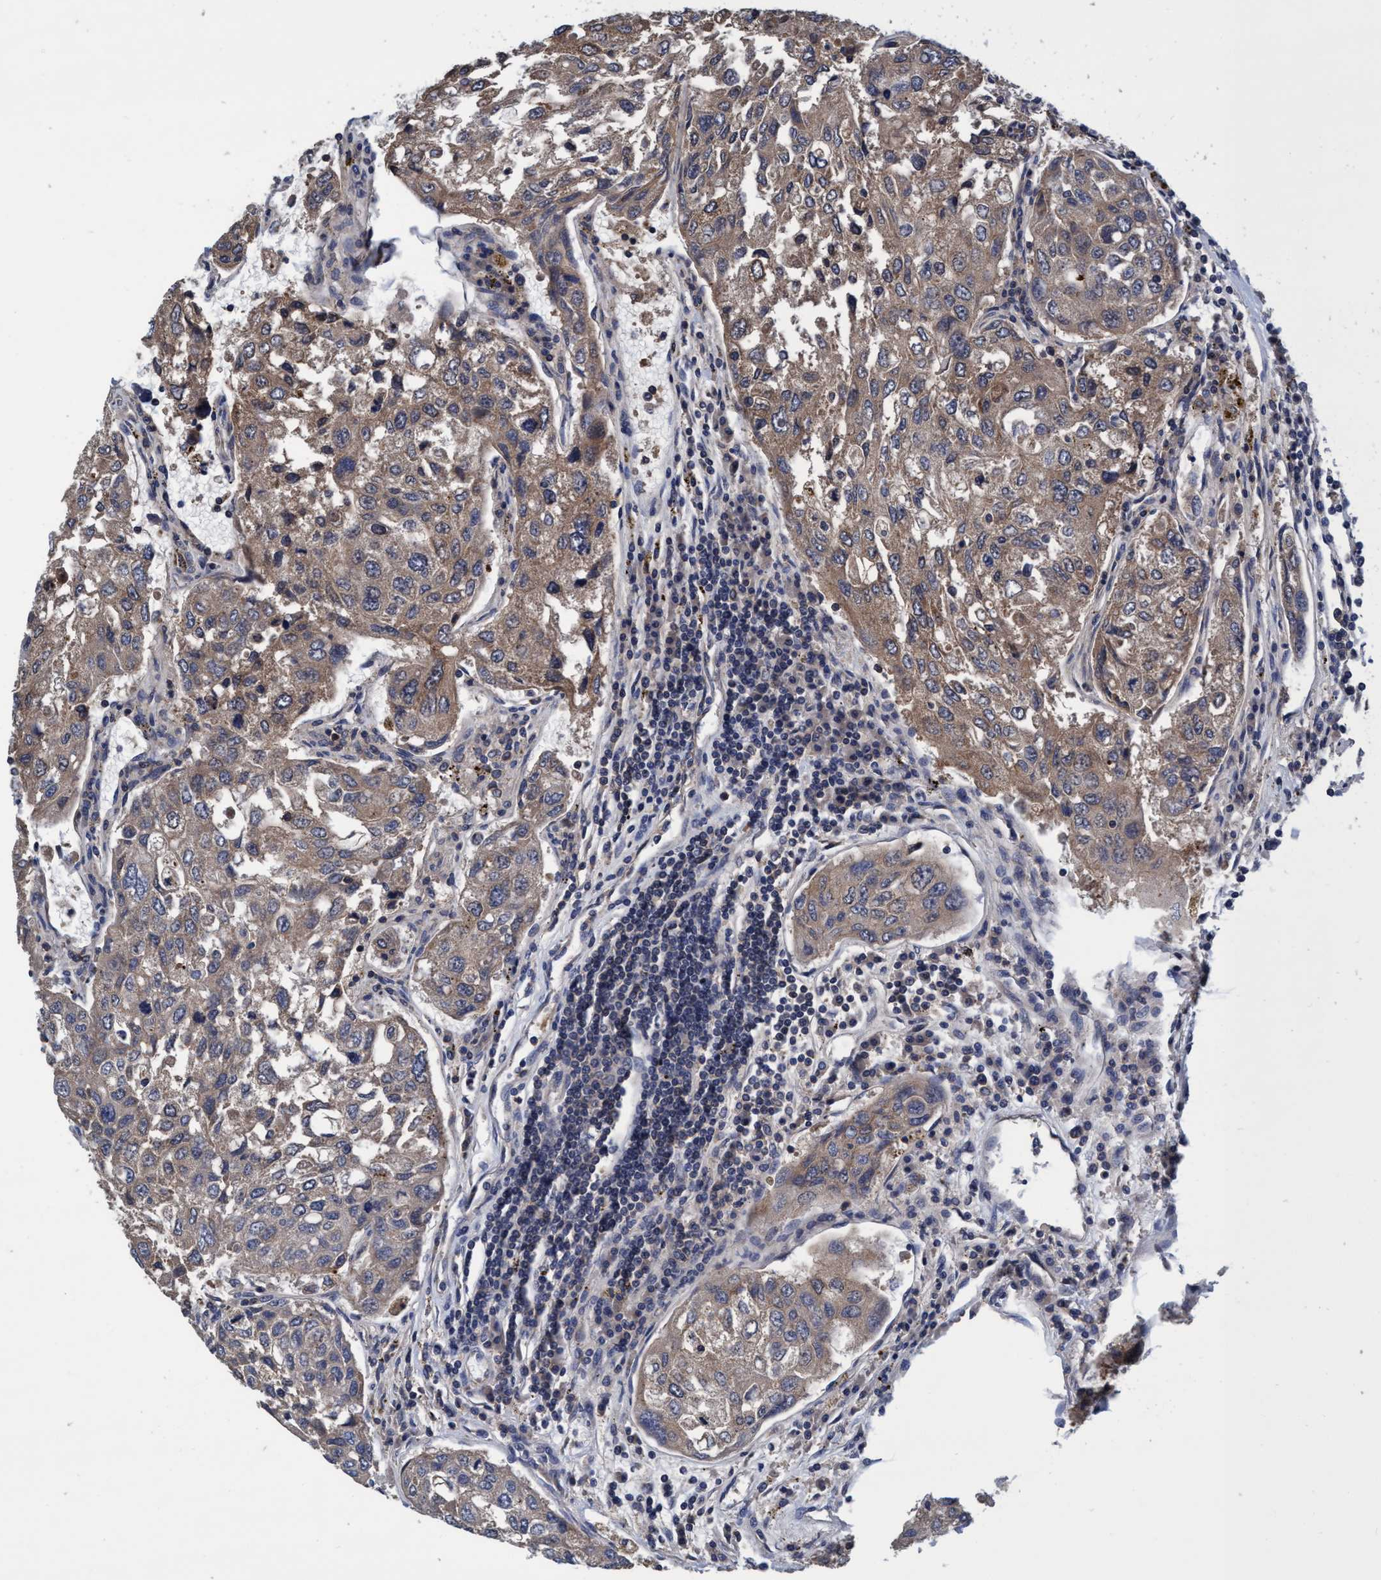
{"staining": {"intensity": "weak", "quantity": ">75%", "location": "cytoplasmic/membranous"}, "tissue": "urothelial cancer", "cell_type": "Tumor cells", "image_type": "cancer", "snomed": [{"axis": "morphology", "description": "Urothelial carcinoma, High grade"}, {"axis": "topography", "description": "Lymph node"}, {"axis": "topography", "description": "Urinary bladder"}], "caption": "This micrograph shows IHC staining of human urothelial cancer, with low weak cytoplasmic/membranous staining in approximately >75% of tumor cells.", "gene": "CALCOCO2", "patient": {"sex": "male", "age": 51}}